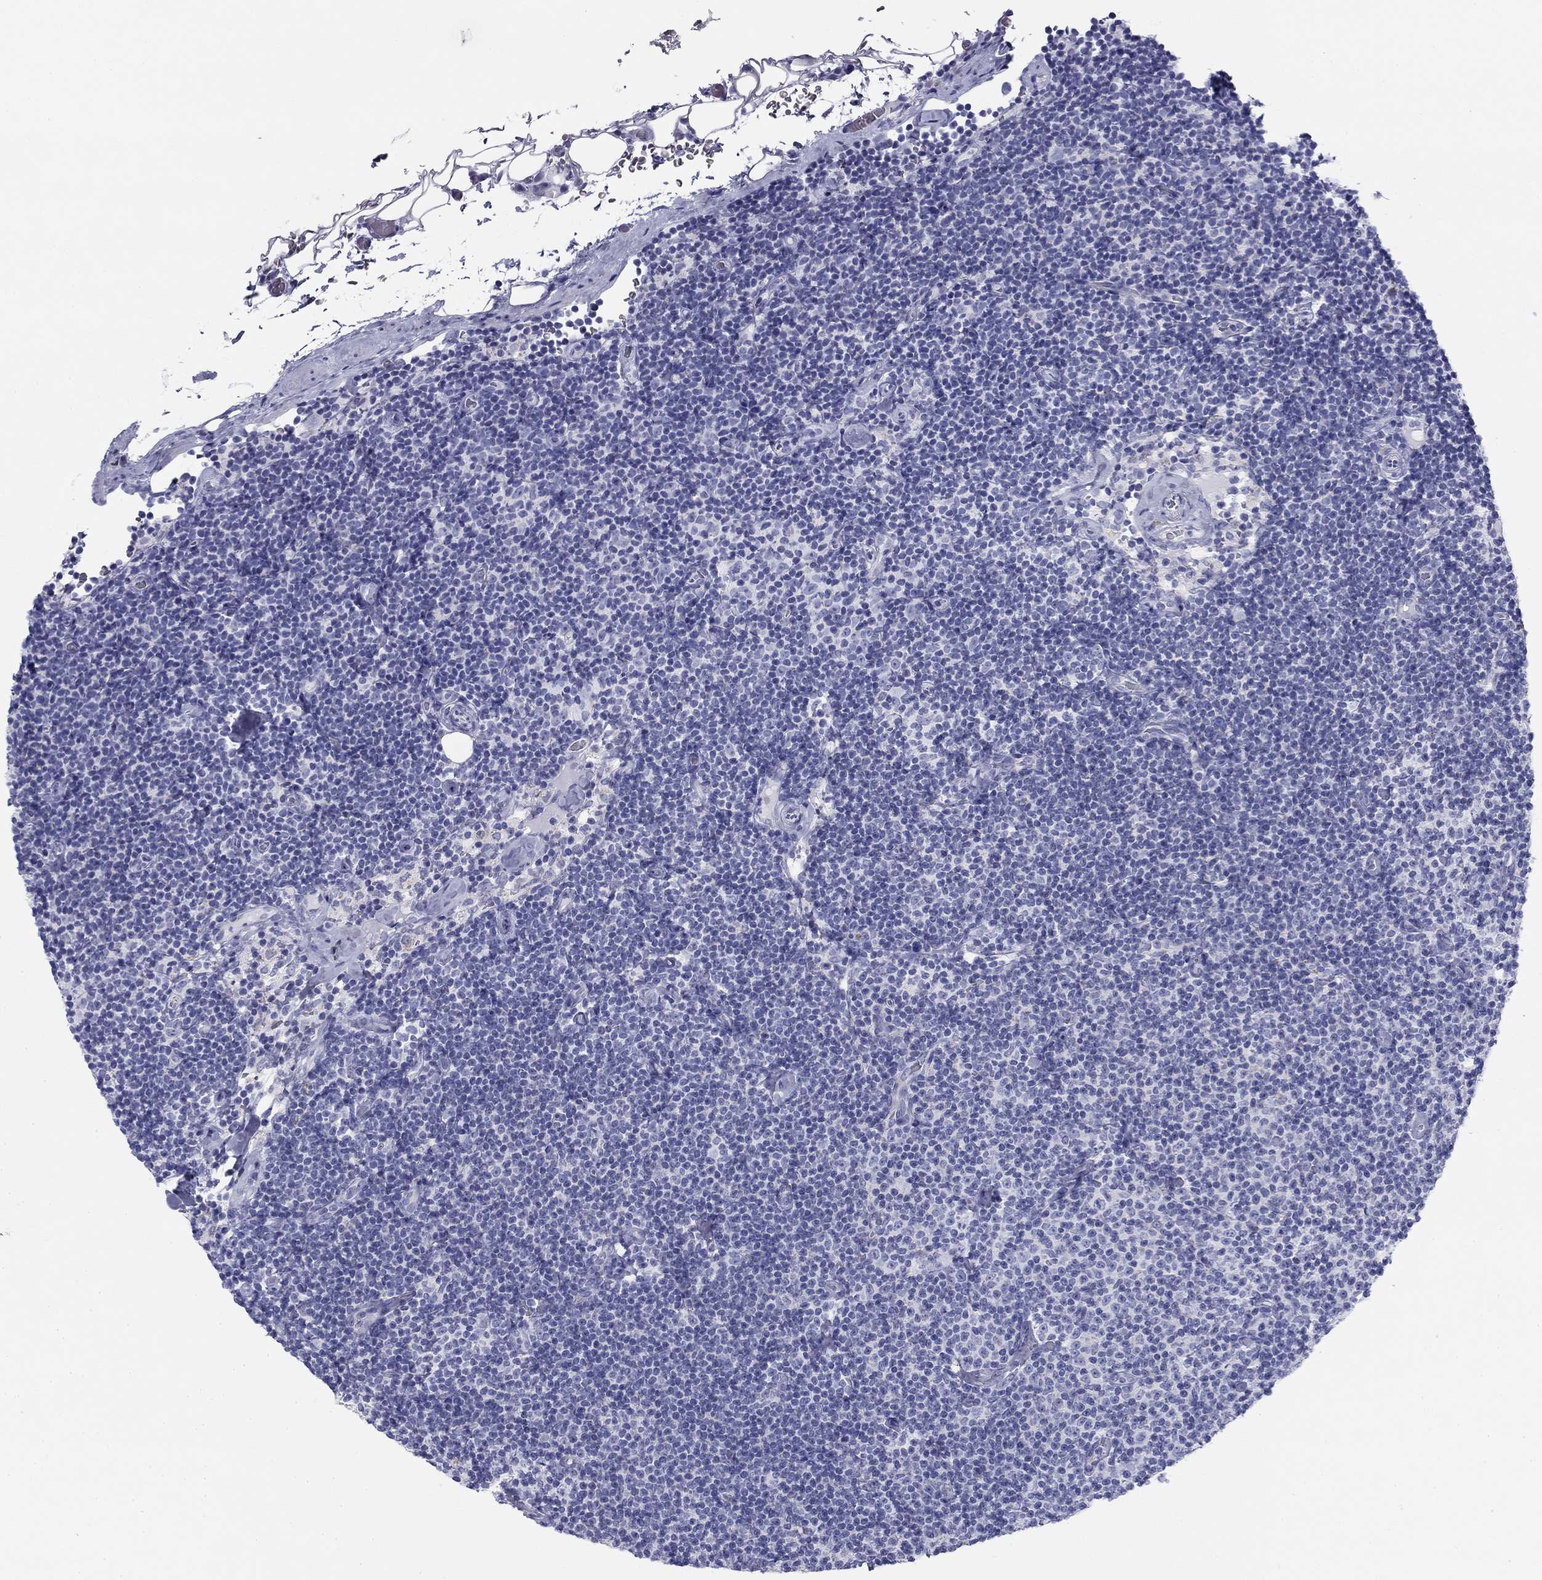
{"staining": {"intensity": "negative", "quantity": "none", "location": "none"}, "tissue": "lymphoma", "cell_type": "Tumor cells", "image_type": "cancer", "snomed": [{"axis": "morphology", "description": "Malignant lymphoma, non-Hodgkin's type, Low grade"}, {"axis": "topography", "description": "Lymph node"}], "caption": "Lymphoma was stained to show a protein in brown. There is no significant expression in tumor cells. (Immunohistochemistry (ihc), brightfield microscopy, high magnification).", "gene": "ZP2", "patient": {"sex": "male", "age": 81}}